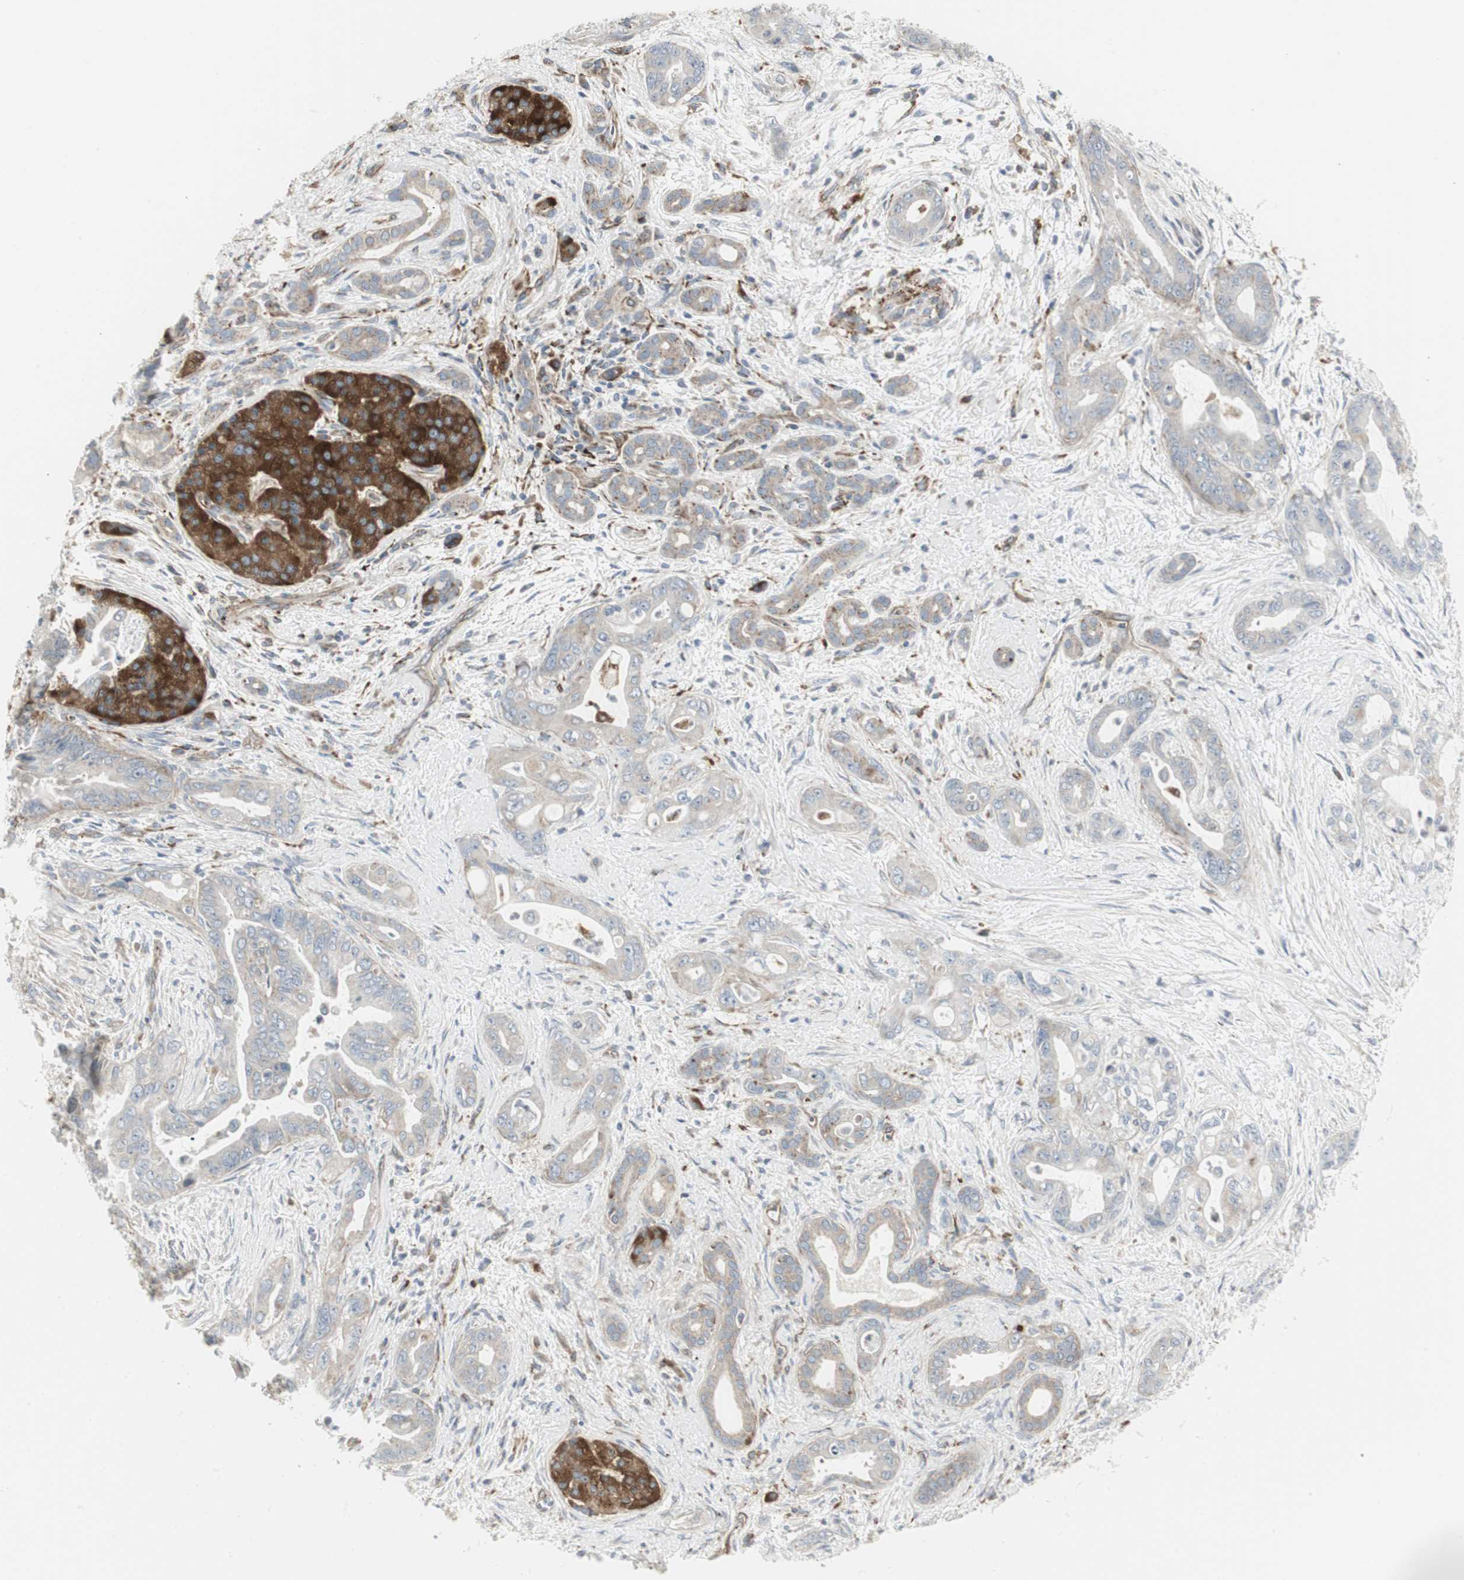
{"staining": {"intensity": "negative", "quantity": "none", "location": "none"}, "tissue": "pancreatic cancer", "cell_type": "Tumor cells", "image_type": "cancer", "snomed": [{"axis": "morphology", "description": "Adenocarcinoma, NOS"}, {"axis": "topography", "description": "Pancreas"}], "caption": "Immunohistochemistry (IHC) of human pancreatic adenocarcinoma displays no expression in tumor cells.", "gene": "ATP6V1B2", "patient": {"sex": "male", "age": 70}}